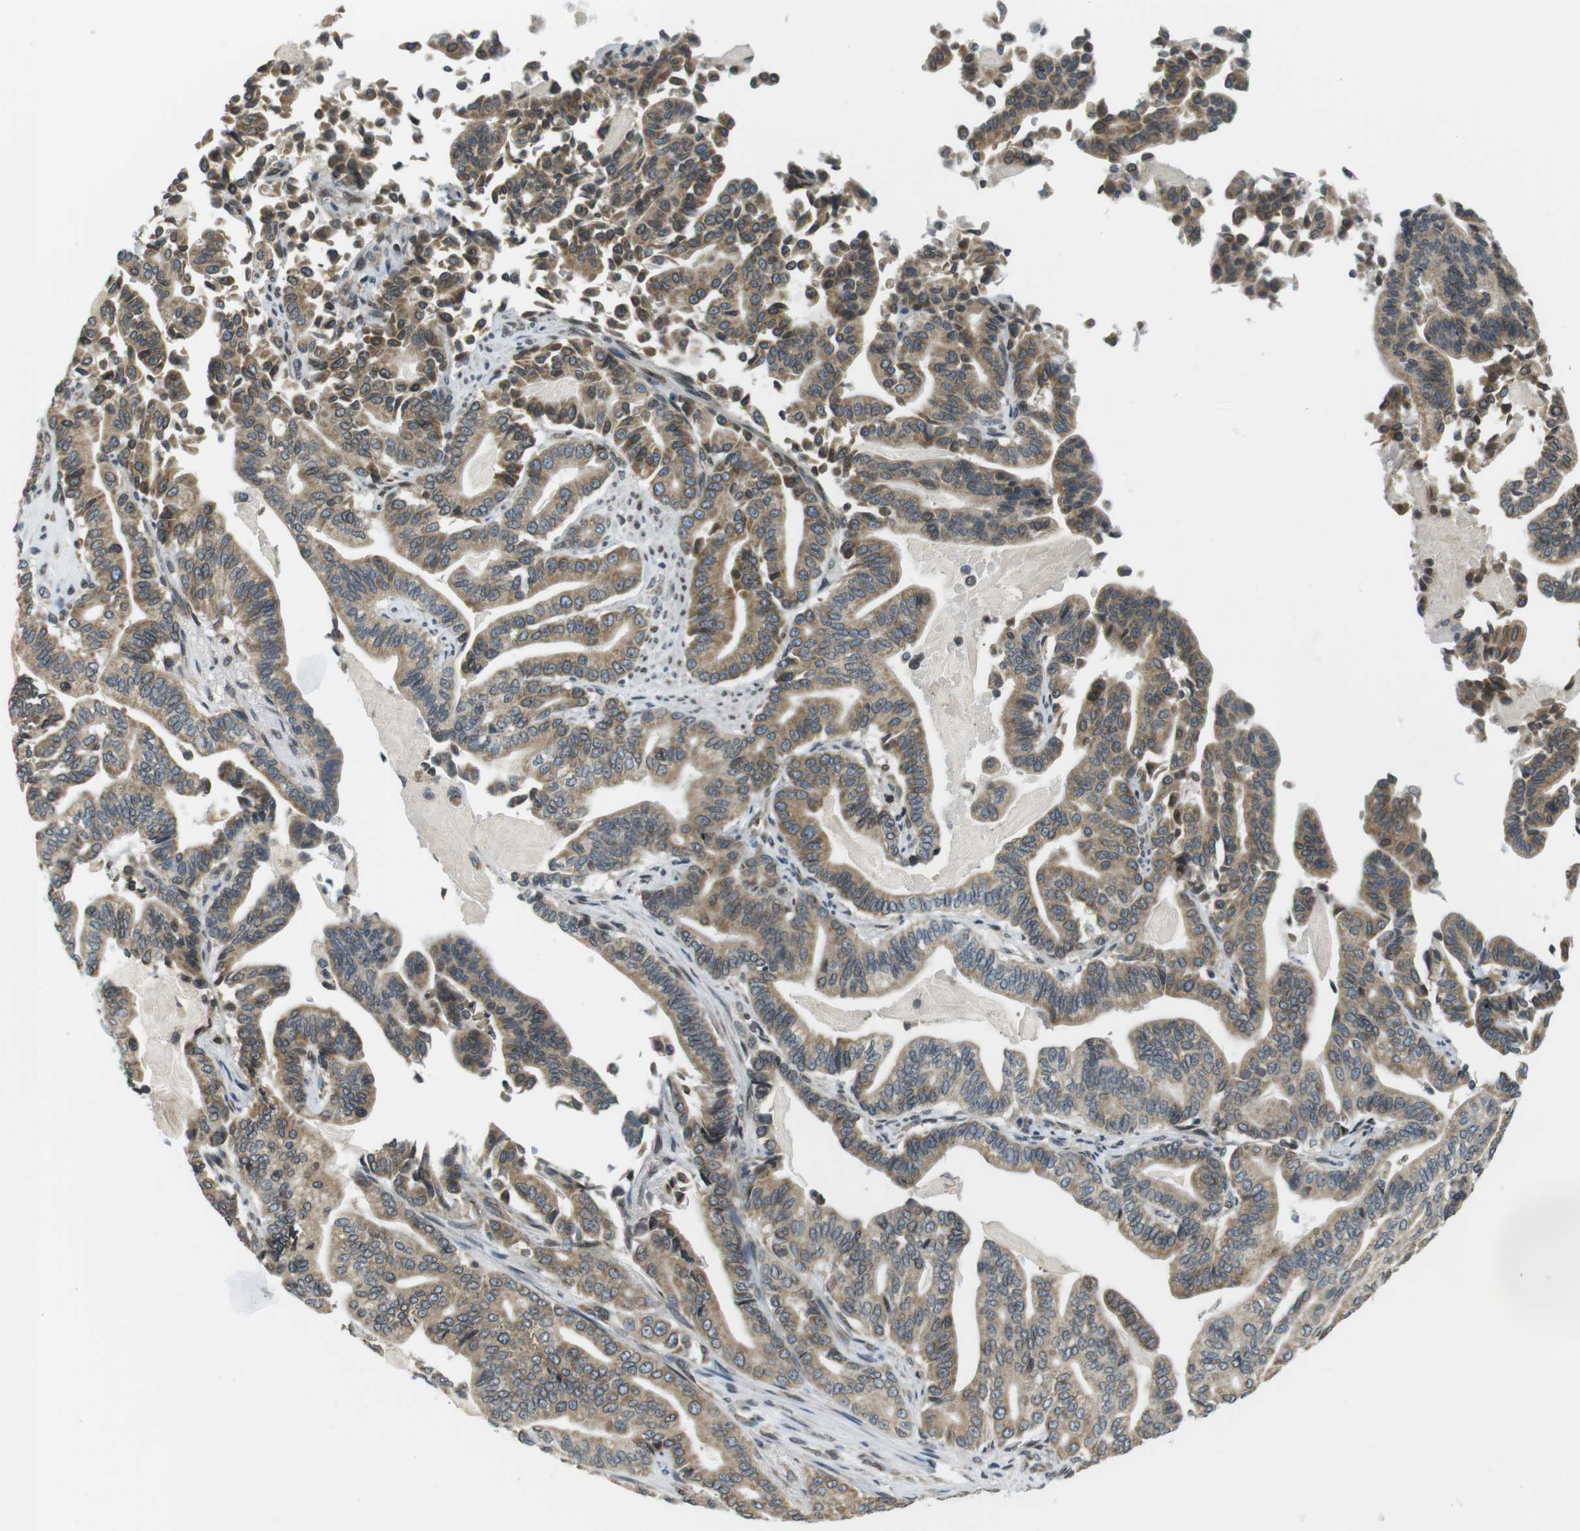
{"staining": {"intensity": "moderate", "quantity": ">75%", "location": "cytoplasmic/membranous,nuclear"}, "tissue": "pancreatic cancer", "cell_type": "Tumor cells", "image_type": "cancer", "snomed": [{"axis": "morphology", "description": "Normal tissue, NOS"}, {"axis": "morphology", "description": "Adenocarcinoma, NOS"}, {"axis": "topography", "description": "Pancreas"}], "caption": "Protein expression by immunohistochemistry (IHC) displays moderate cytoplasmic/membranous and nuclear expression in approximately >75% of tumor cells in pancreatic adenocarcinoma. (Stains: DAB in brown, nuclei in blue, Microscopy: brightfield microscopy at high magnification).", "gene": "TMX4", "patient": {"sex": "male", "age": 63}}